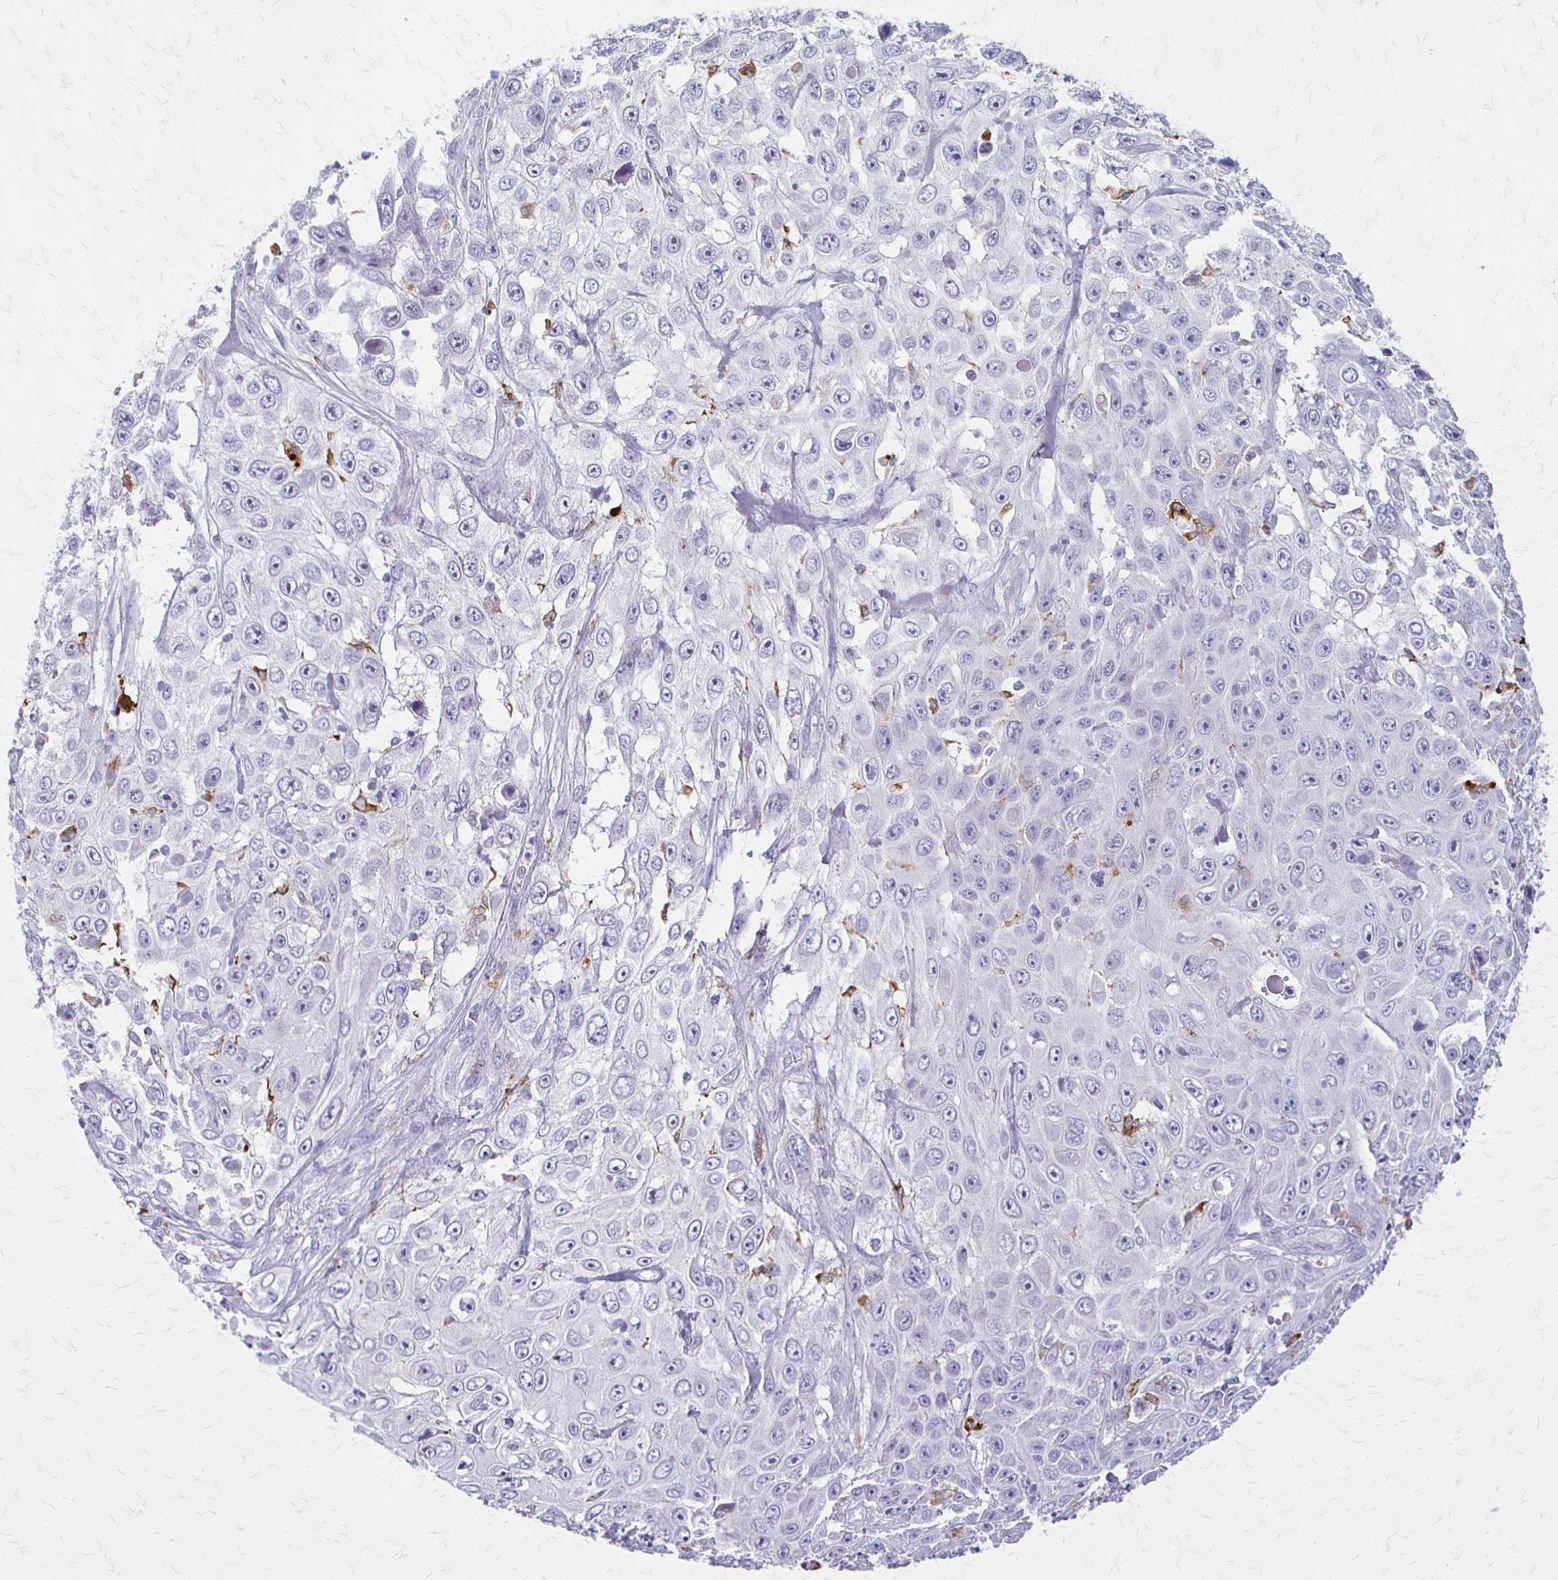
{"staining": {"intensity": "negative", "quantity": "none", "location": "none"}, "tissue": "skin cancer", "cell_type": "Tumor cells", "image_type": "cancer", "snomed": [{"axis": "morphology", "description": "Squamous cell carcinoma, NOS"}, {"axis": "topography", "description": "Skin"}], "caption": "Immunohistochemistry (IHC) of squamous cell carcinoma (skin) exhibits no positivity in tumor cells.", "gene": "ACP5", "patient": {"sex": "male", "age": 82}}